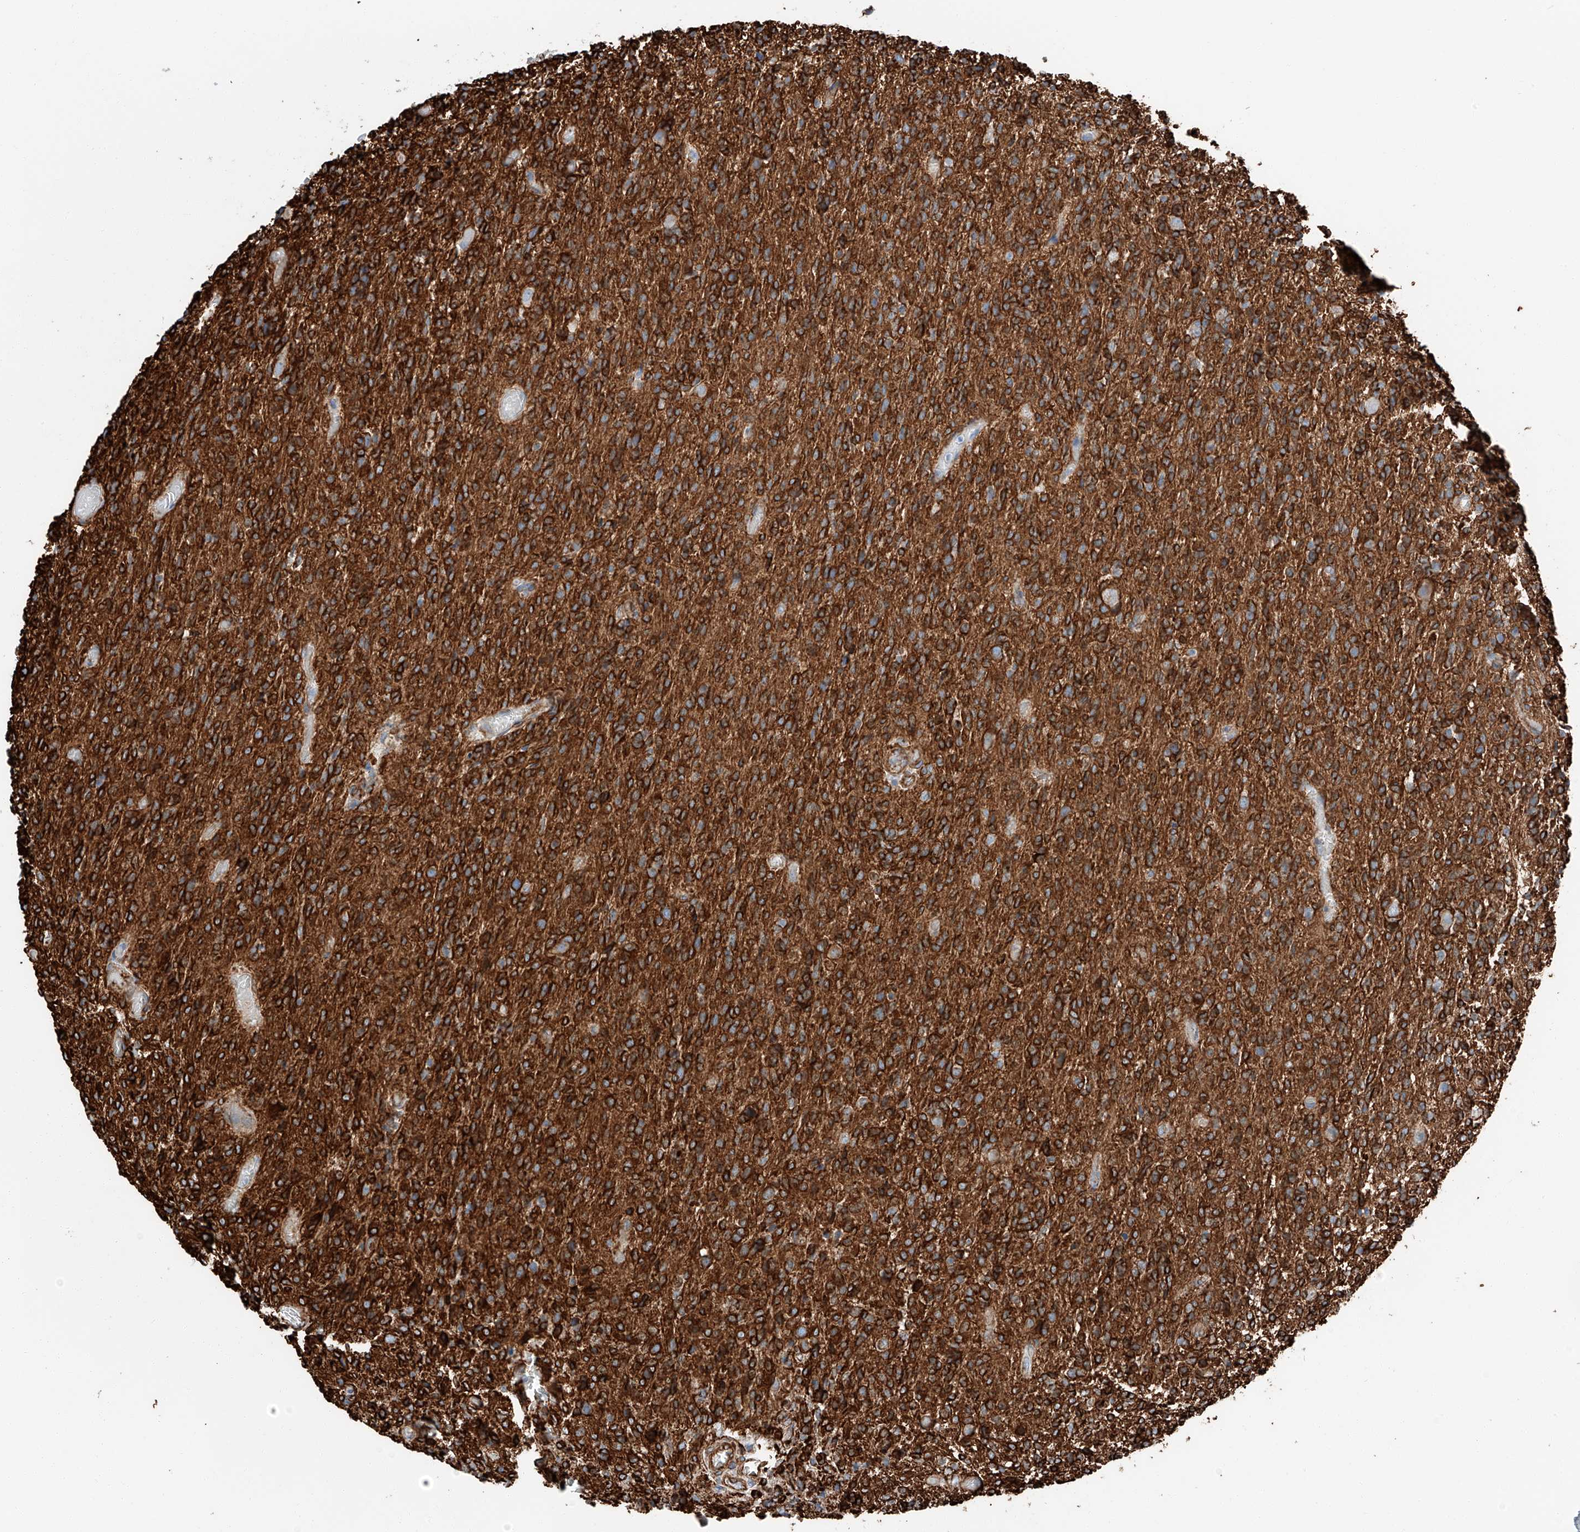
{"staining": {"intensity": "strong", "quantity": ">75%", "location": "cytoplasmic/membranous"}, "tissue": "glioma", "cell_type": "Tumor cells", "image_type": "cancer", "snomed": [{"axis": "morphology", "description": "Glioma, malignant, High grade"}, {"axis": "topography", "description": "Brain"}], "caption": "High-grade glioma (malignant) stained for a protein displays strong cytoplasmic/membranous positivity in tumor cells.", "gene": "ZNF804A", "patient": {"sex": "female", "age": 57}}